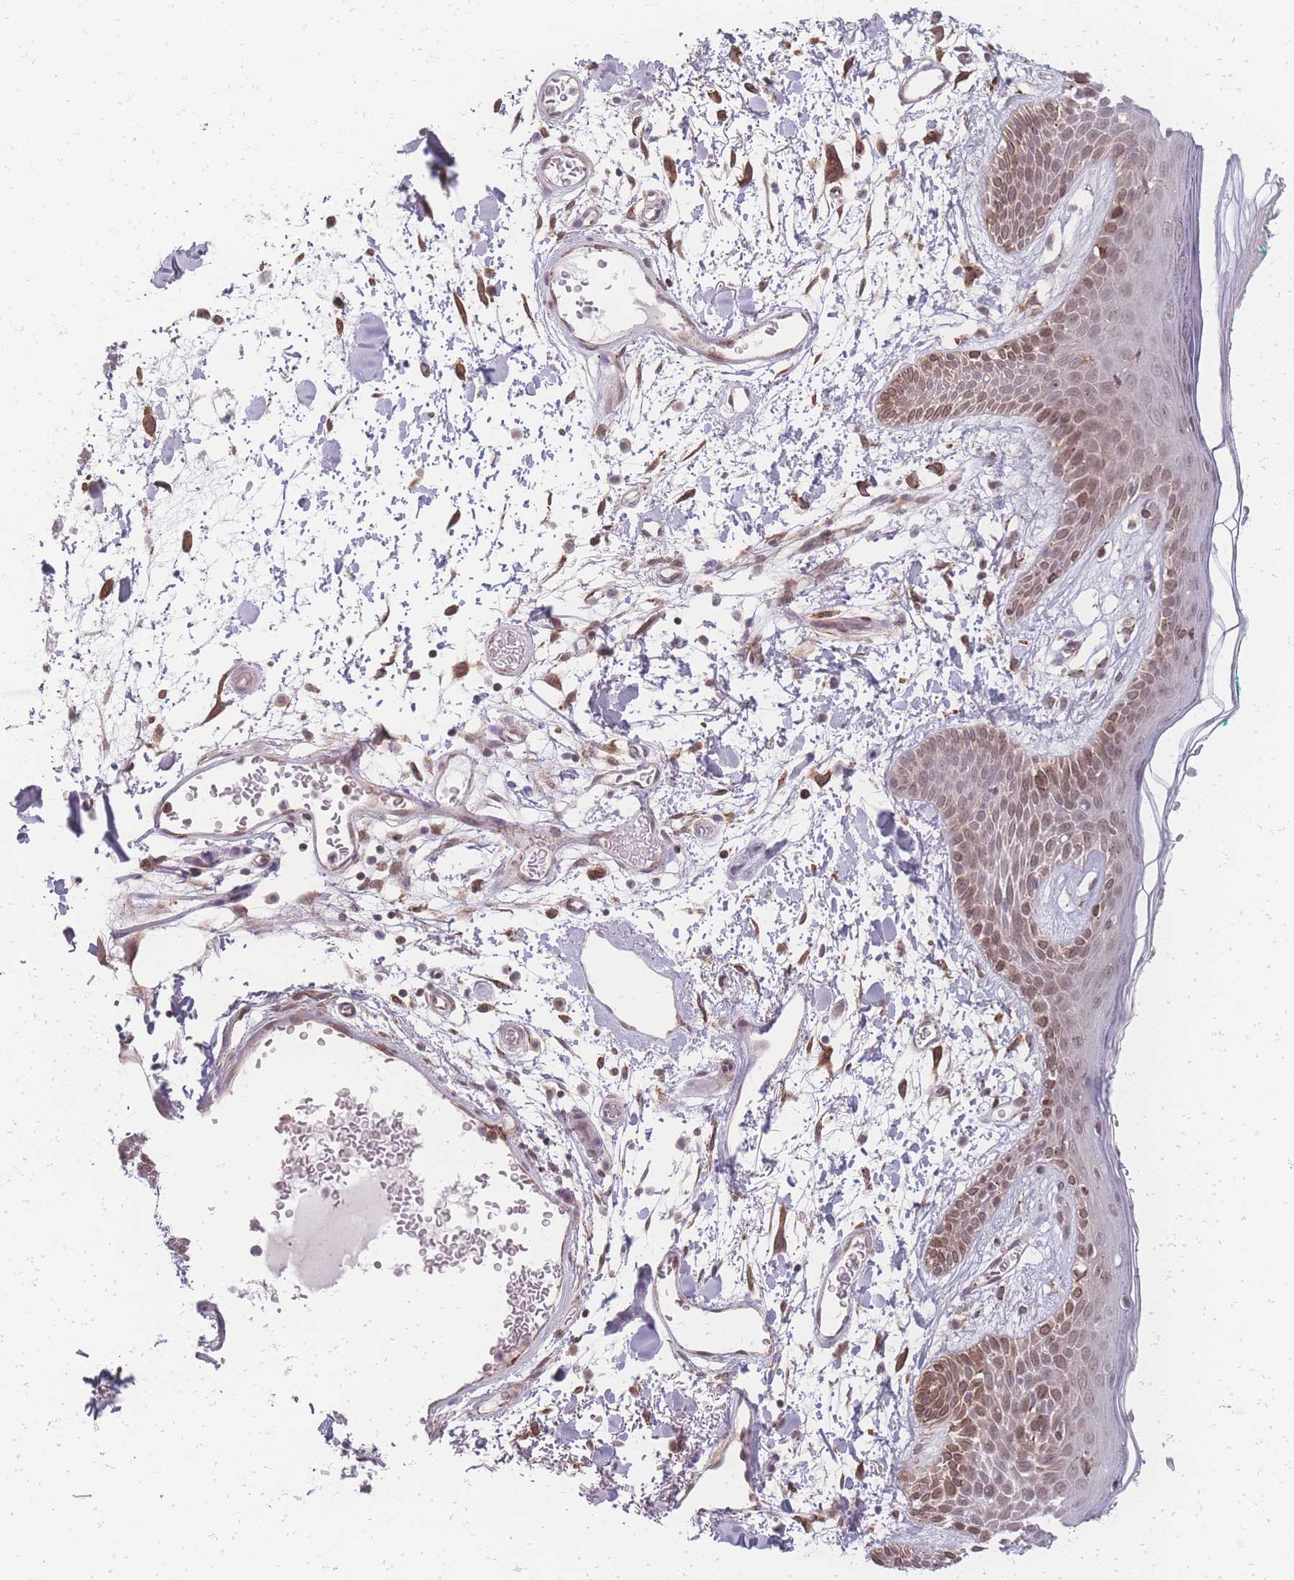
{"staining": {"intensity": "negative", "quantity": "none", "location": "none"}, "tissue": "skin", "cell_type": "Fibroblasts", "image_type": "normal", "snomed": [{"axis": "morphology", "description": "Normal tissue, NOS"}, {"axis": "topography", "description": "Skin"}], "caption": "Immunohistochemistry image of normal skin: skin stained with DAB reveals no significant protein positivity in fibroblasts.", "gene": "ZC3H13", "patient": {"sex": "male", "age": 79}}